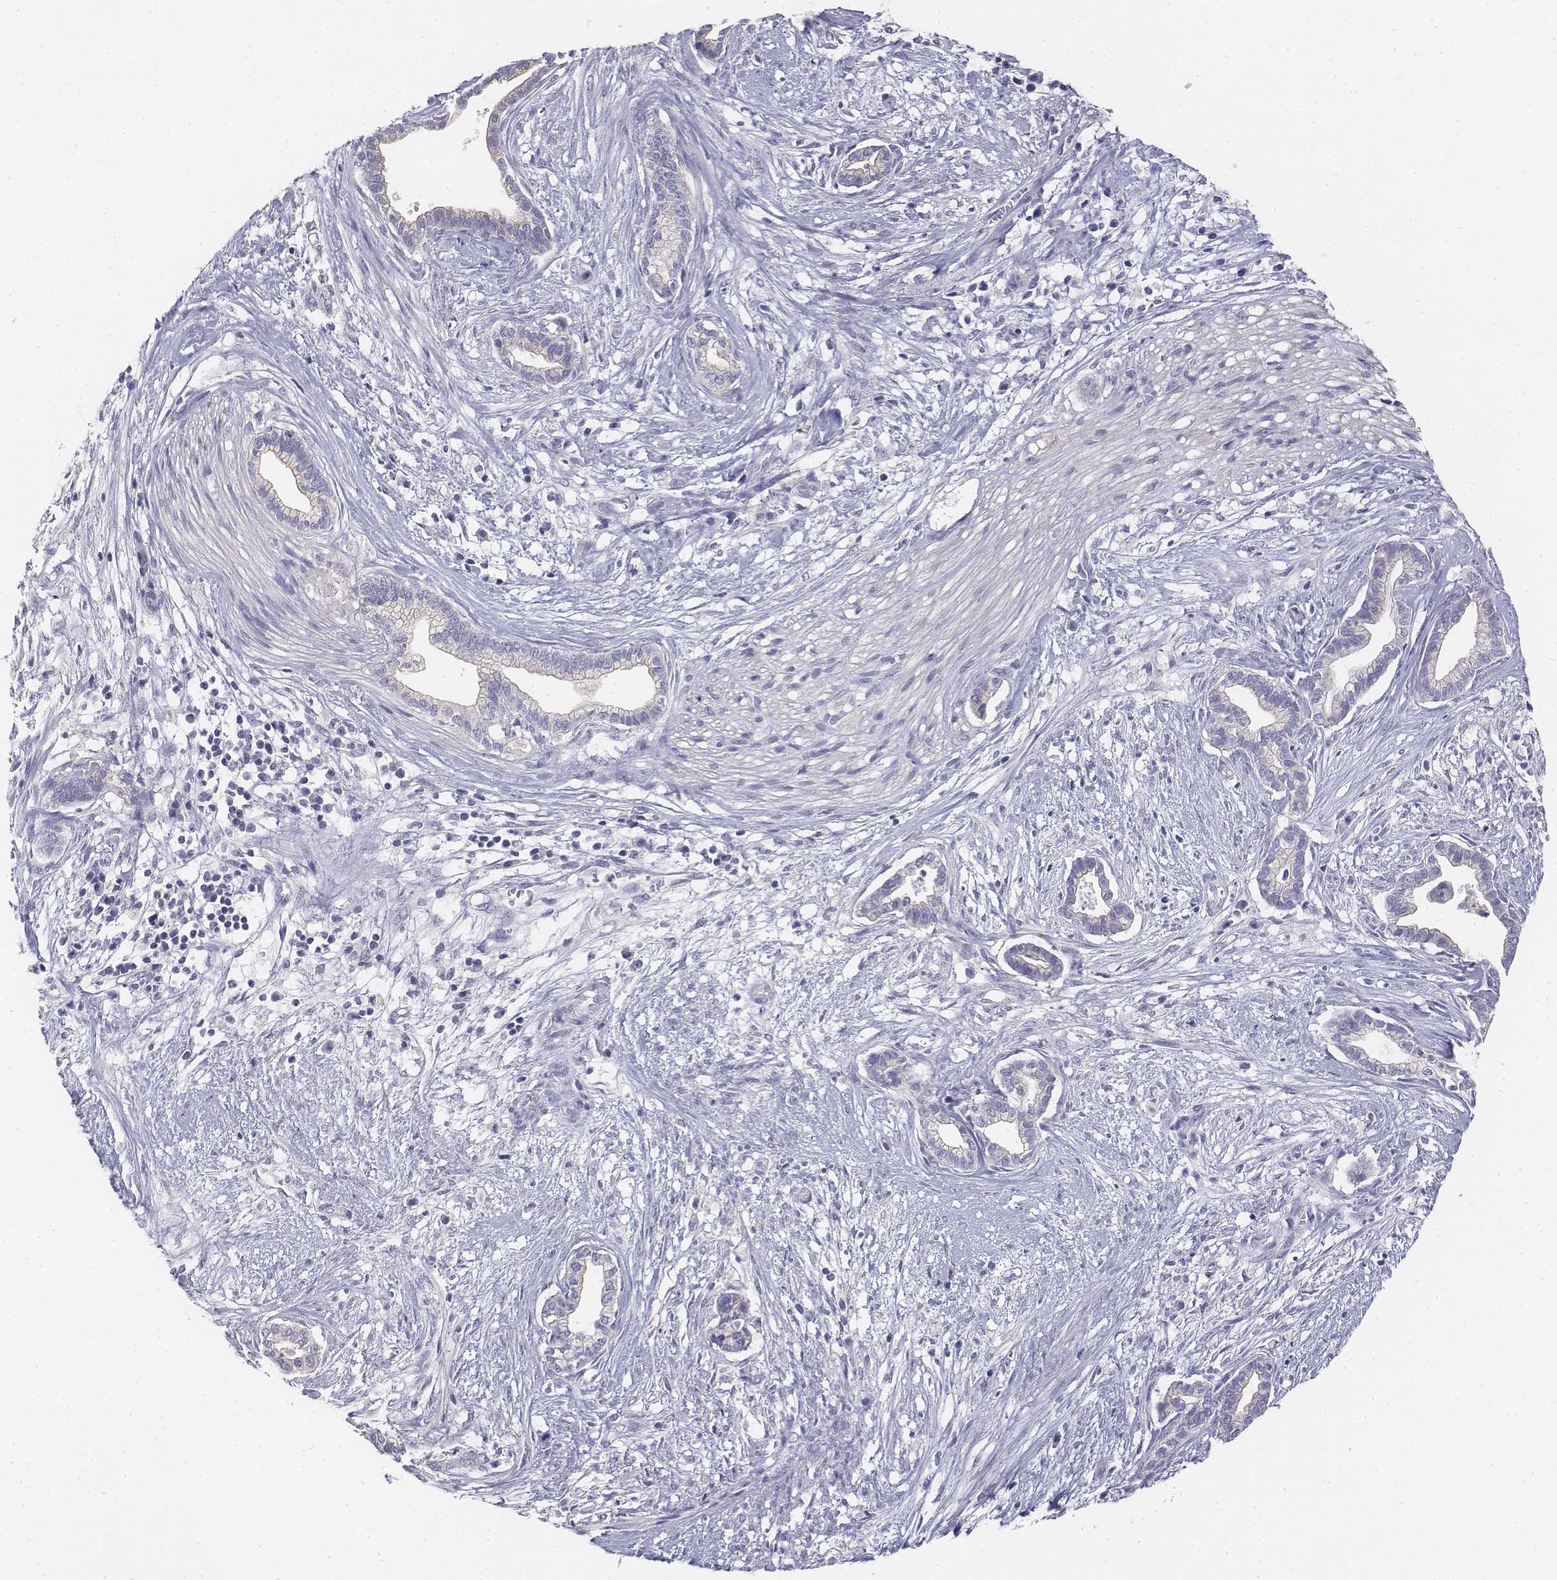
{"staining": {"intensity": "negative", "quantity": "none", "location": "none"}, "tissue": "cervical cancer", "cell_type": "Tumor cells", "image_type": "cancer", "snomed": [{"axis": "morphology", "description": "Adenocarcinoma, NOS"}, {"axis": "topography", "description": "Cervix"}], "caption": "IHC of cervical cancer (adenocarcinoma) reveals no staining in tumor cells.", "gene": "LGSN", "patient": {"sex": "female", "age": 62}}